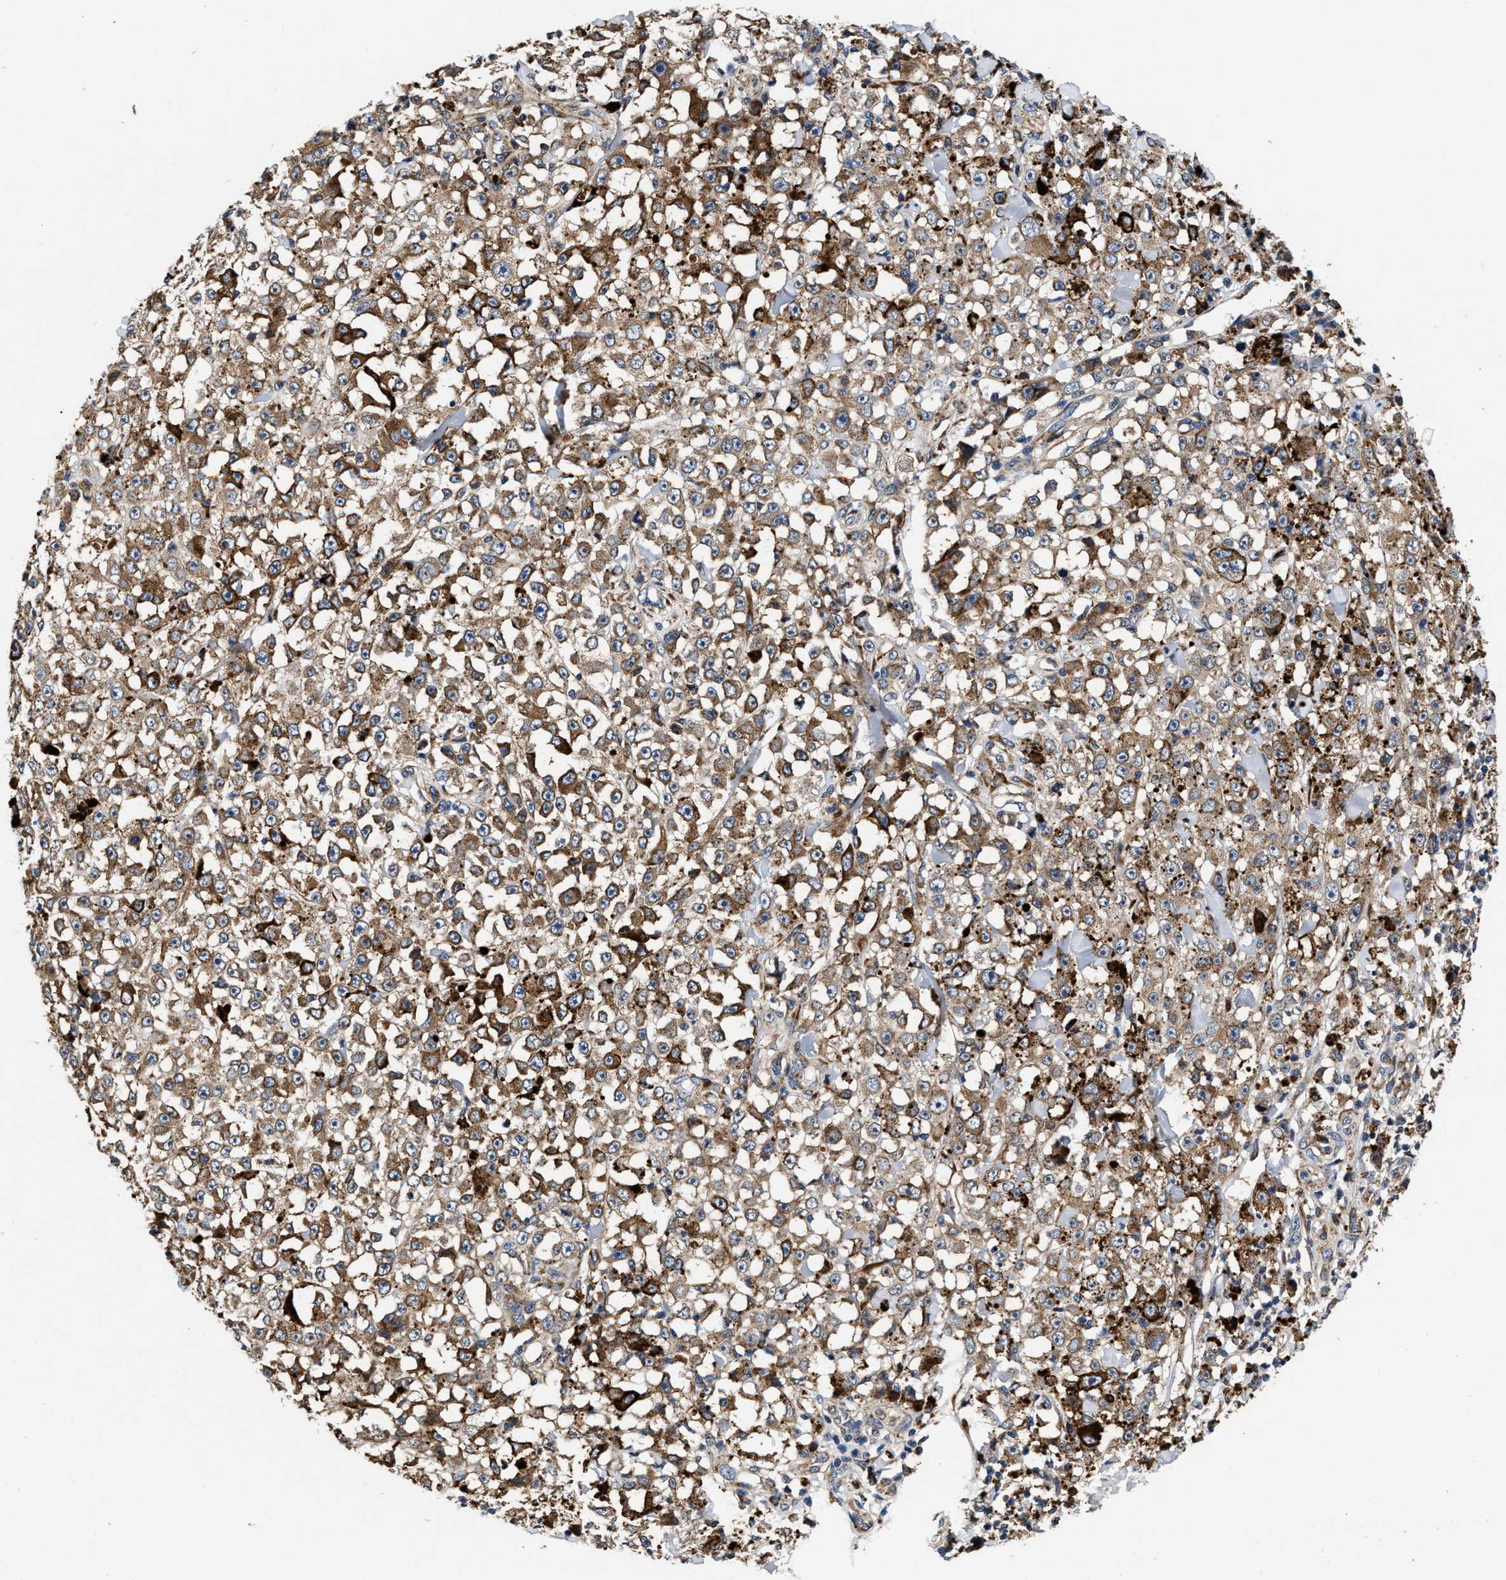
{"staining": {"intensity": "moderate", "quantity": ">75%", "location": "cytoplasmic/membranous"}, "tissue": "melanoma", "cell_type": "Tumor cells", "image_type": "cancer", "snomed": [{"axis": "morphology", "description": "Malignant melanoma, NOS"}, {"axis": "topography", "description": "Skin"}], "caption": "Human melanoma stained for a protein (brown) reveals moderate cytoplasmic/membranous positive expression in about >75% of tumor cells.", "gene": "SLC12A2", "patient": {"sex": "female", "age": 82}}